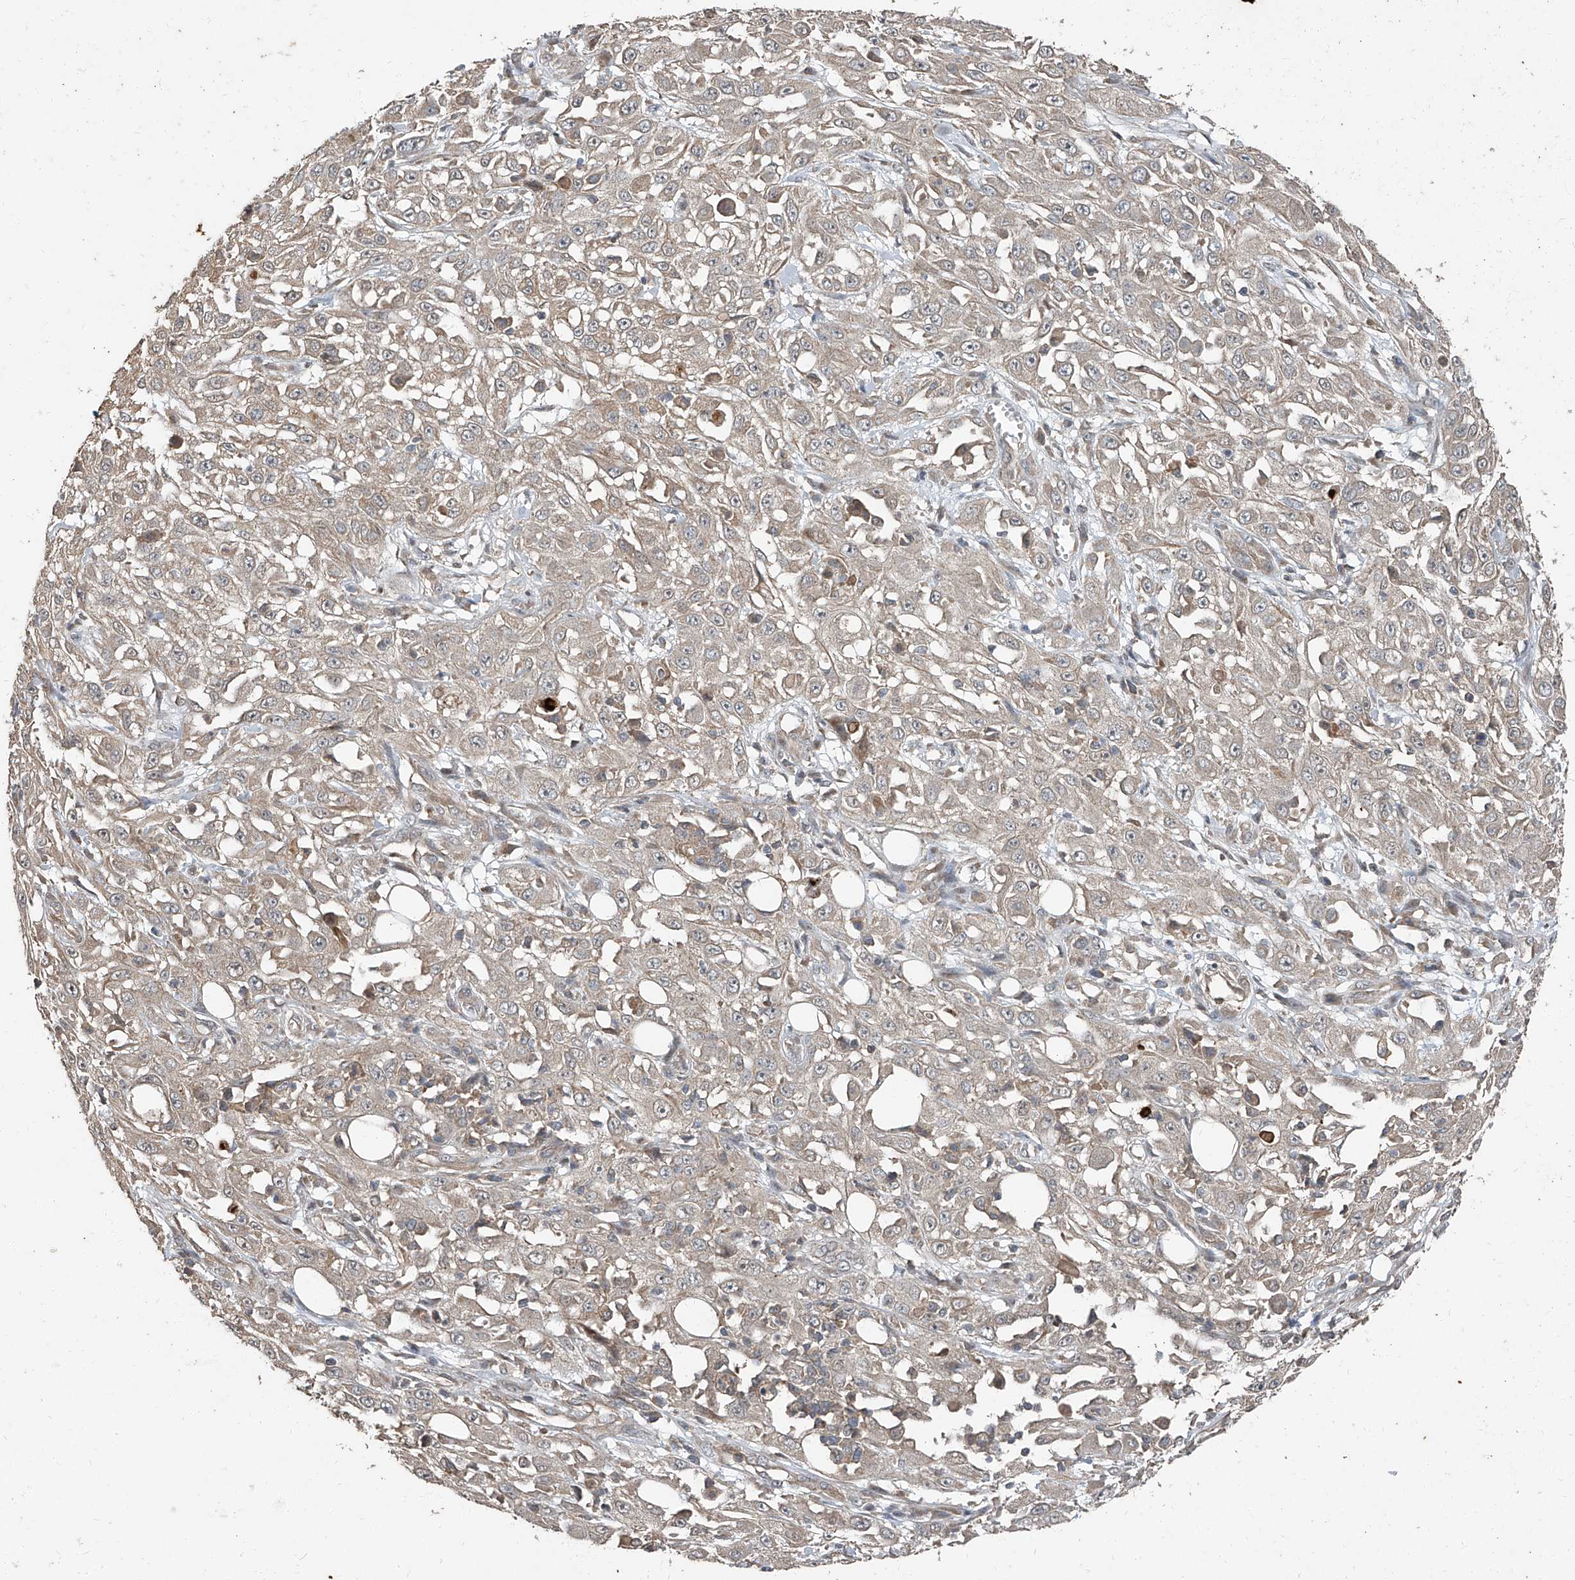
{"staining": {"intensity": "weak", "quantity": ">75%", "location": "cytoplasmic/membranous"}, "tissue": "skin cancer", "cell_type": "Tumor cells", "image_type": "cancer", "snomed": [{"axis": "morphology", "description": "Squamous cell carcinoma, NOS"}, {"axis": "morphology", "description": "Squamous cell carcinoma, metastatic, NOS"}, {"axis": "topography", "description": "Skin"}, {"axis": "topography", "description": "Lymph node"}], "caption": "The image demonstrates immunohistochemical staining of skin cancer. There is weak cytoplasmic/membranous positivity is appreciated in approximately >75% of tumor cells. The protein is stained brown, and the nuclei are stained in blue (DAB (3,3'-diaminobenzidine) IHC with brightfield microscopy, high magnification).", "gene": "CCN1", "patient": {"sex": "male", "age": 75}}